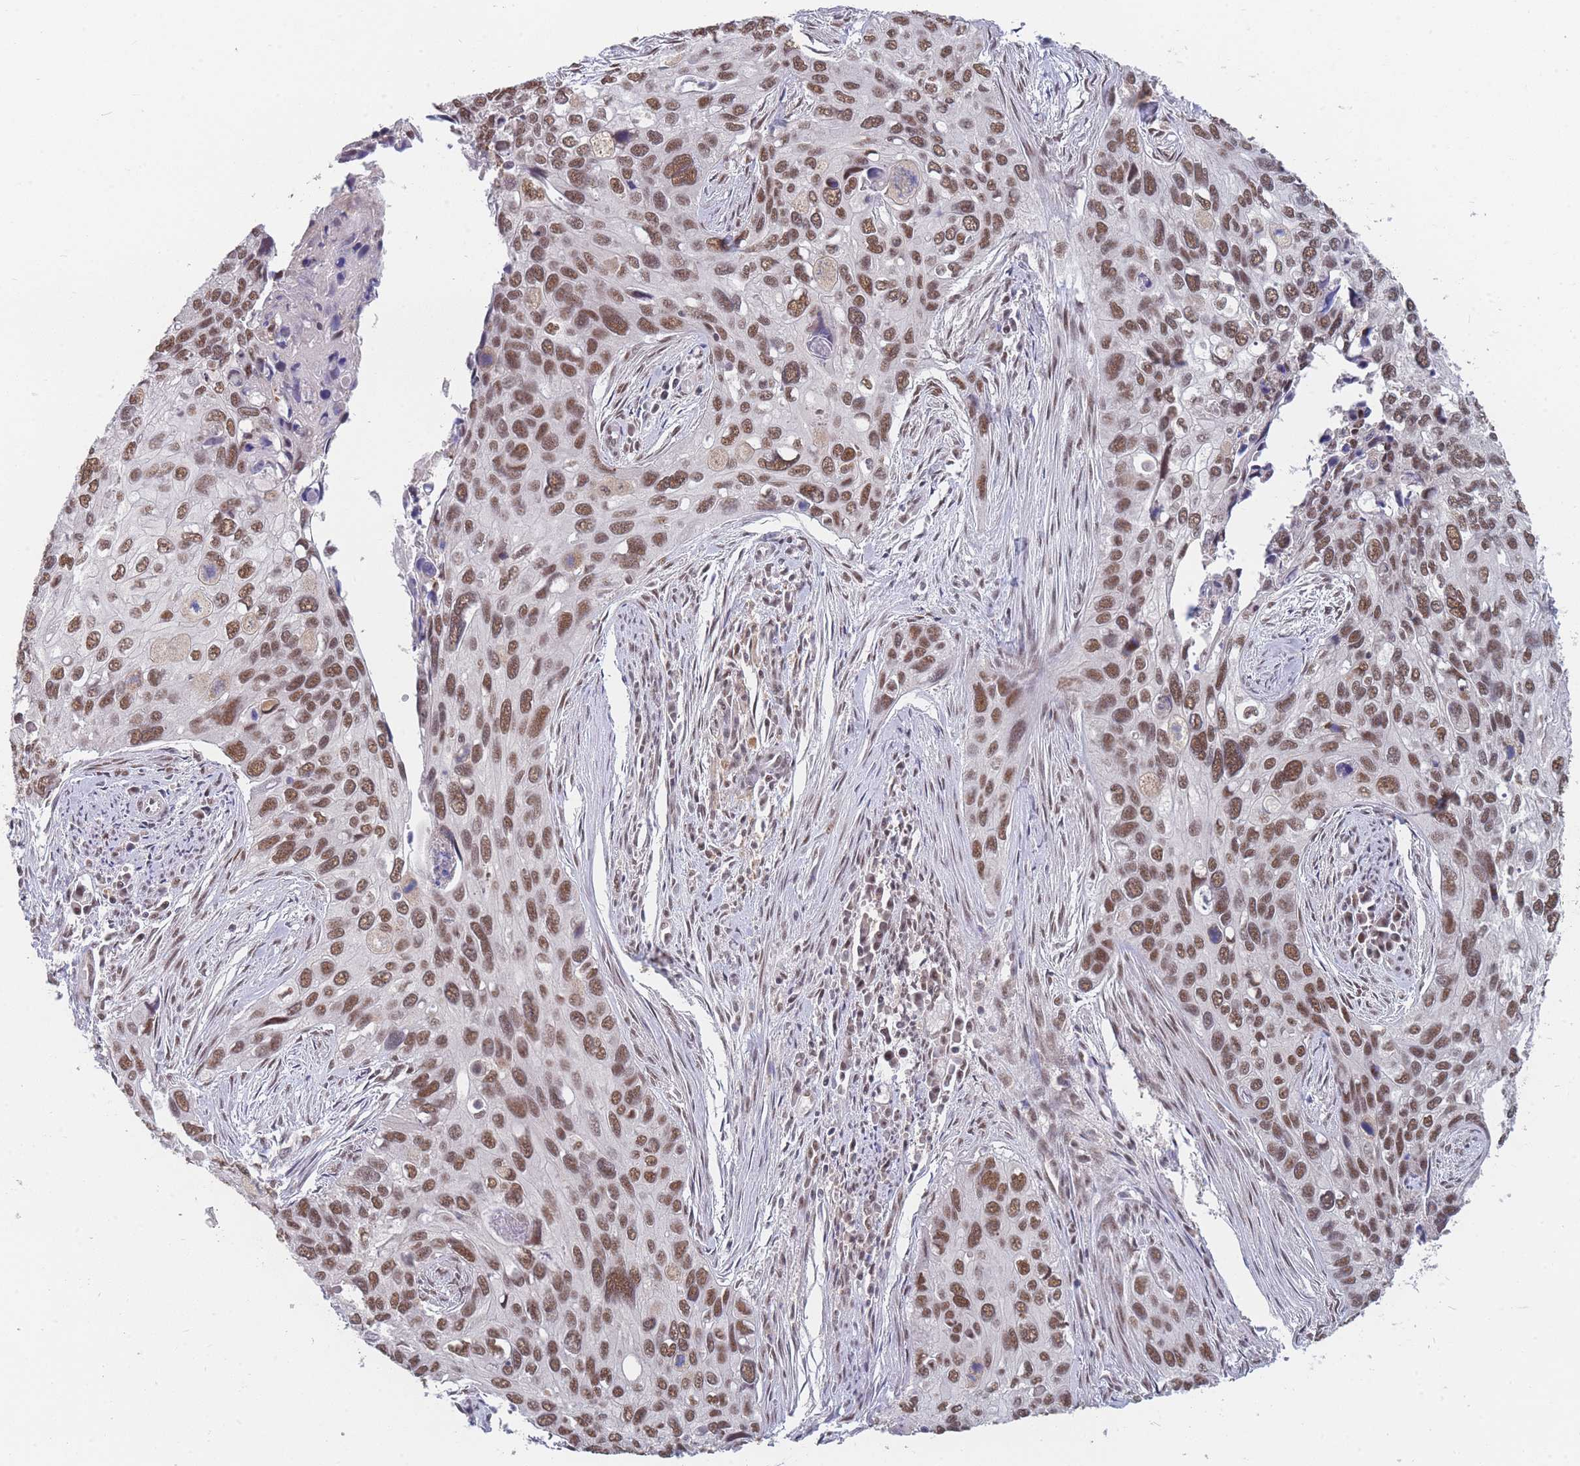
{"staining": {"intensity": "moderate", "quantity": ">75%", "location": "nuclear"}, "tissue": "cervical cancer", "cell_type": "Tumor cells", "image_type": "cancer", "snomed": [{"axis": "morphology", "description": "Squamous cell carcinoma, NOS"}, {"axis": "topography", "description": "Cervix"}], "caption": "Cervical cancer (squamous cell carcinoma) stained for a protein (brown) displays moderate nuclear positive staining in approximately >75% of tumor cells.", "gene": "SNRPA1", "patient": {"sex": "female", "age": 55}}